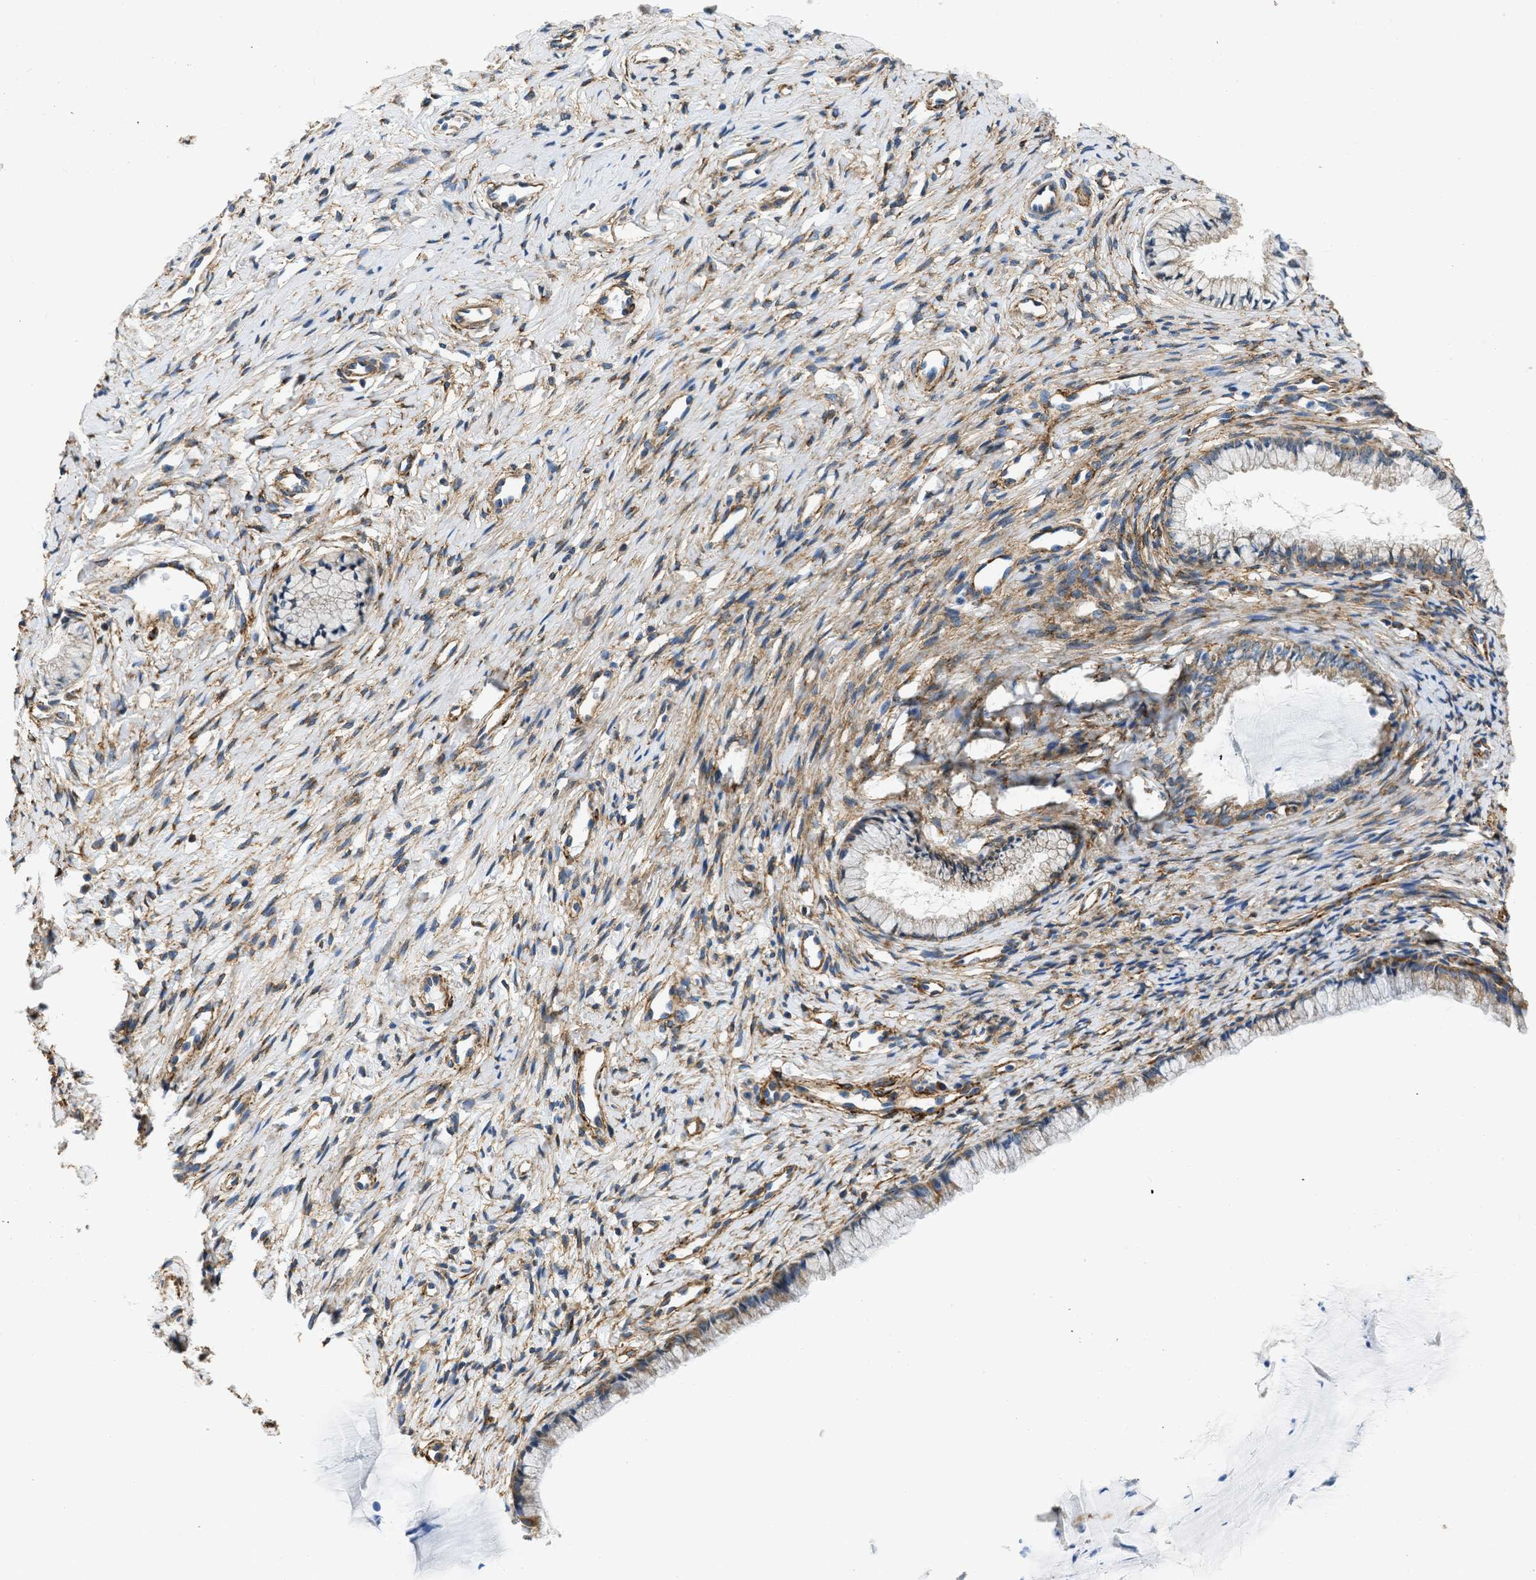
{"staining": {"intensity": "moderate", "quantity": "<25%", "location": "cytoplasmic/membranous"}, "tissue": "cervix", "cell_type": "Glandular cells", "image_type": "normal", "snomed": [{"axis": "morphology", "description": "Normal tissue, NOS"}, {"axis": "topography", "description": "Cervix"}], "caption": "An IHC photomicrograph of benign tissue is shown. Protein staining in brown shows moderate cytoplasmic/membranous positivity in cervix within glandular cells. (IHC, brightfield microscopy, high magnification).", "gene": "SEPTIN2", "patient": {"sex": "female", "age": 77}}